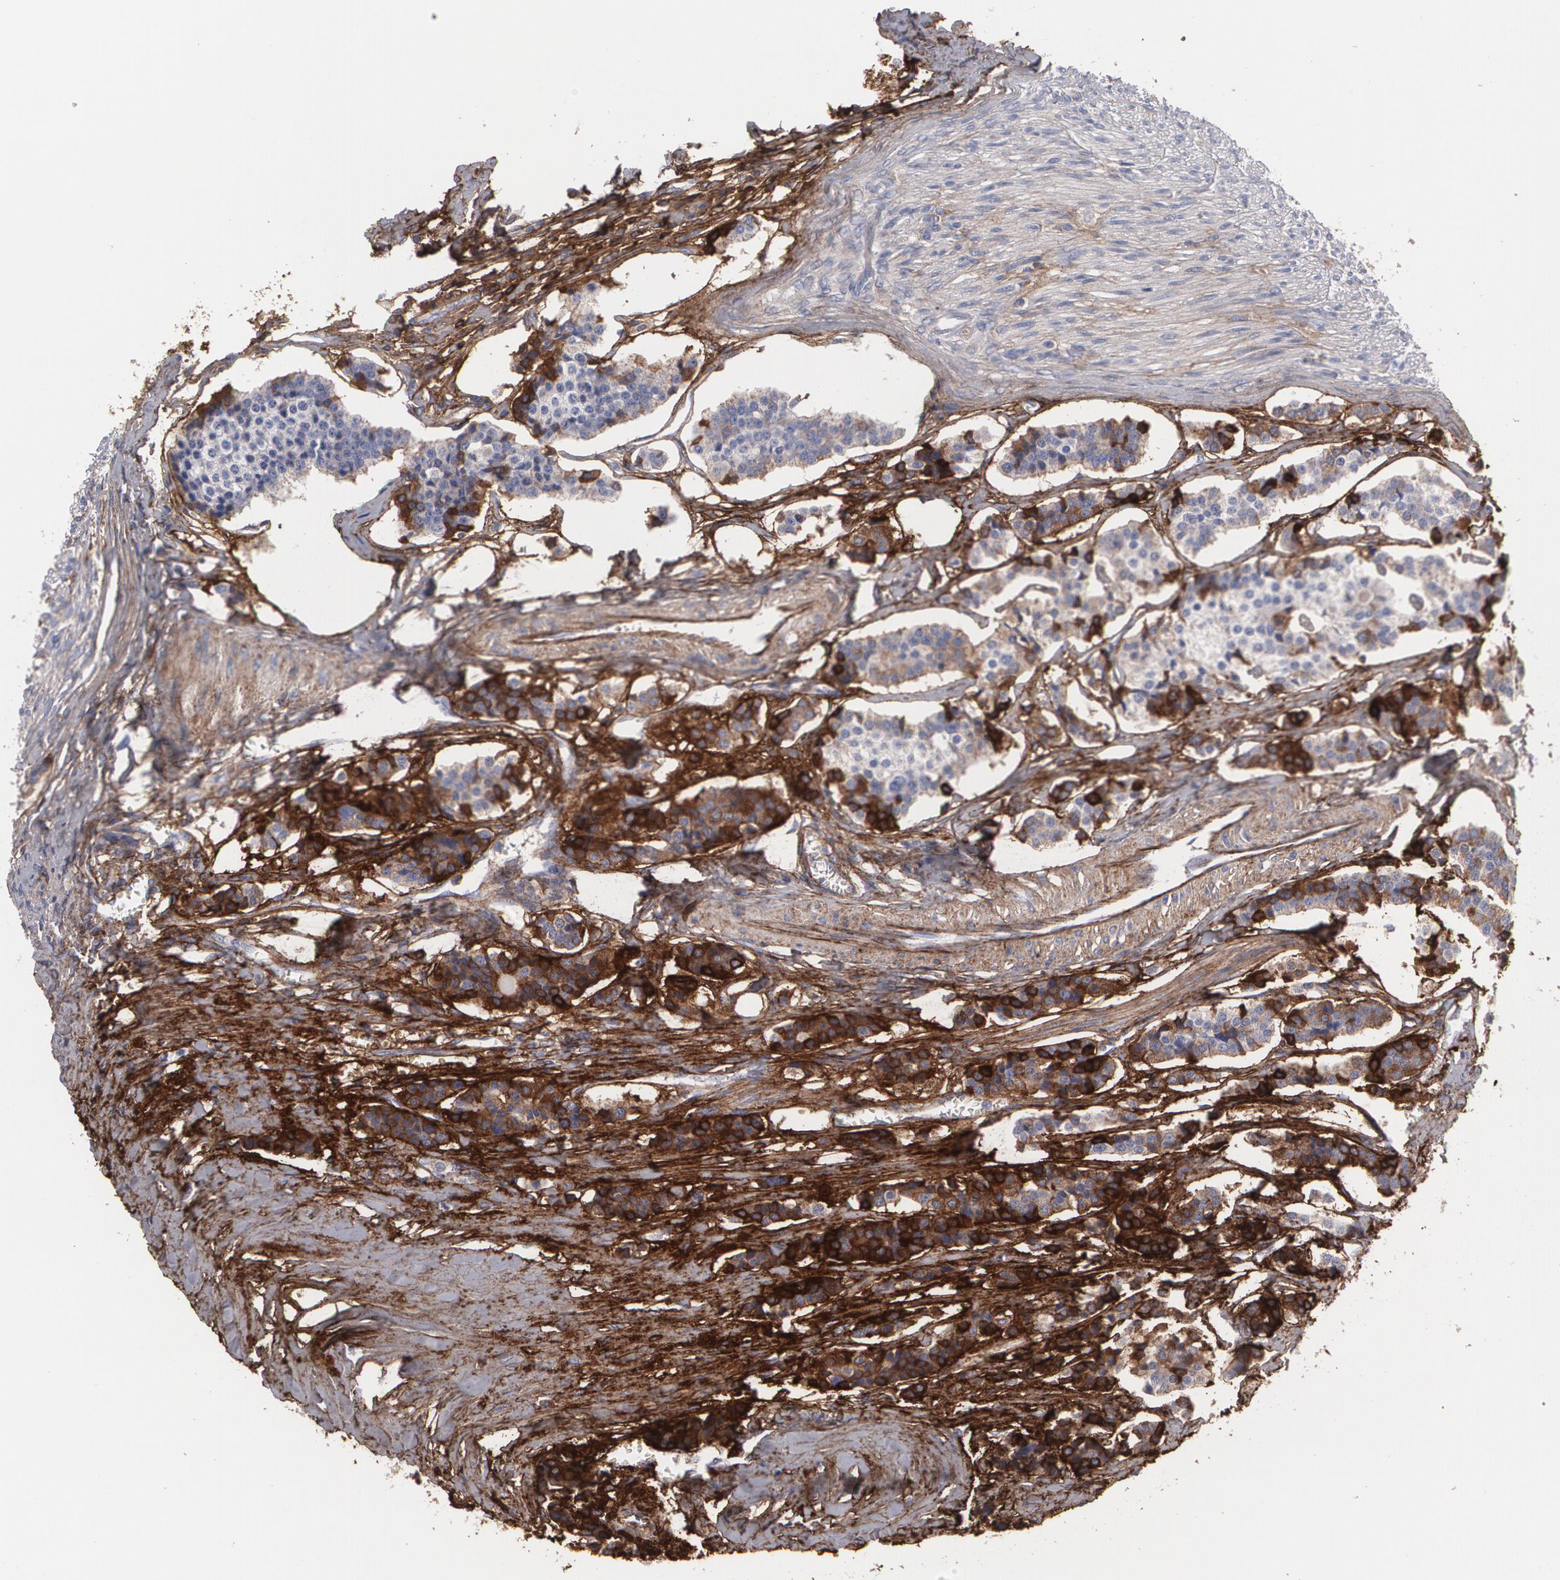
{"staining": {"intensity": "negative", "quantity": "none", "location": "none"}, "tissue": "carcinoid", "cell_type": "Tumor cells", "image_type": "cancer", "snomed": [{"axis": "morphology", "description": "Carcinoid, malignant, NOS"}, {"axis": "topography", "description": "Small intestine"}], "caption": "Immunohistochemical staining of human carcinoid demonstrates no significant staining in tumor cells. (DAB (3,3'-diaminobenzidine) IHC with hematoxylin counter stain).", "gene": "FBLN1", "patient": {"sex": "male", "age": 63}}